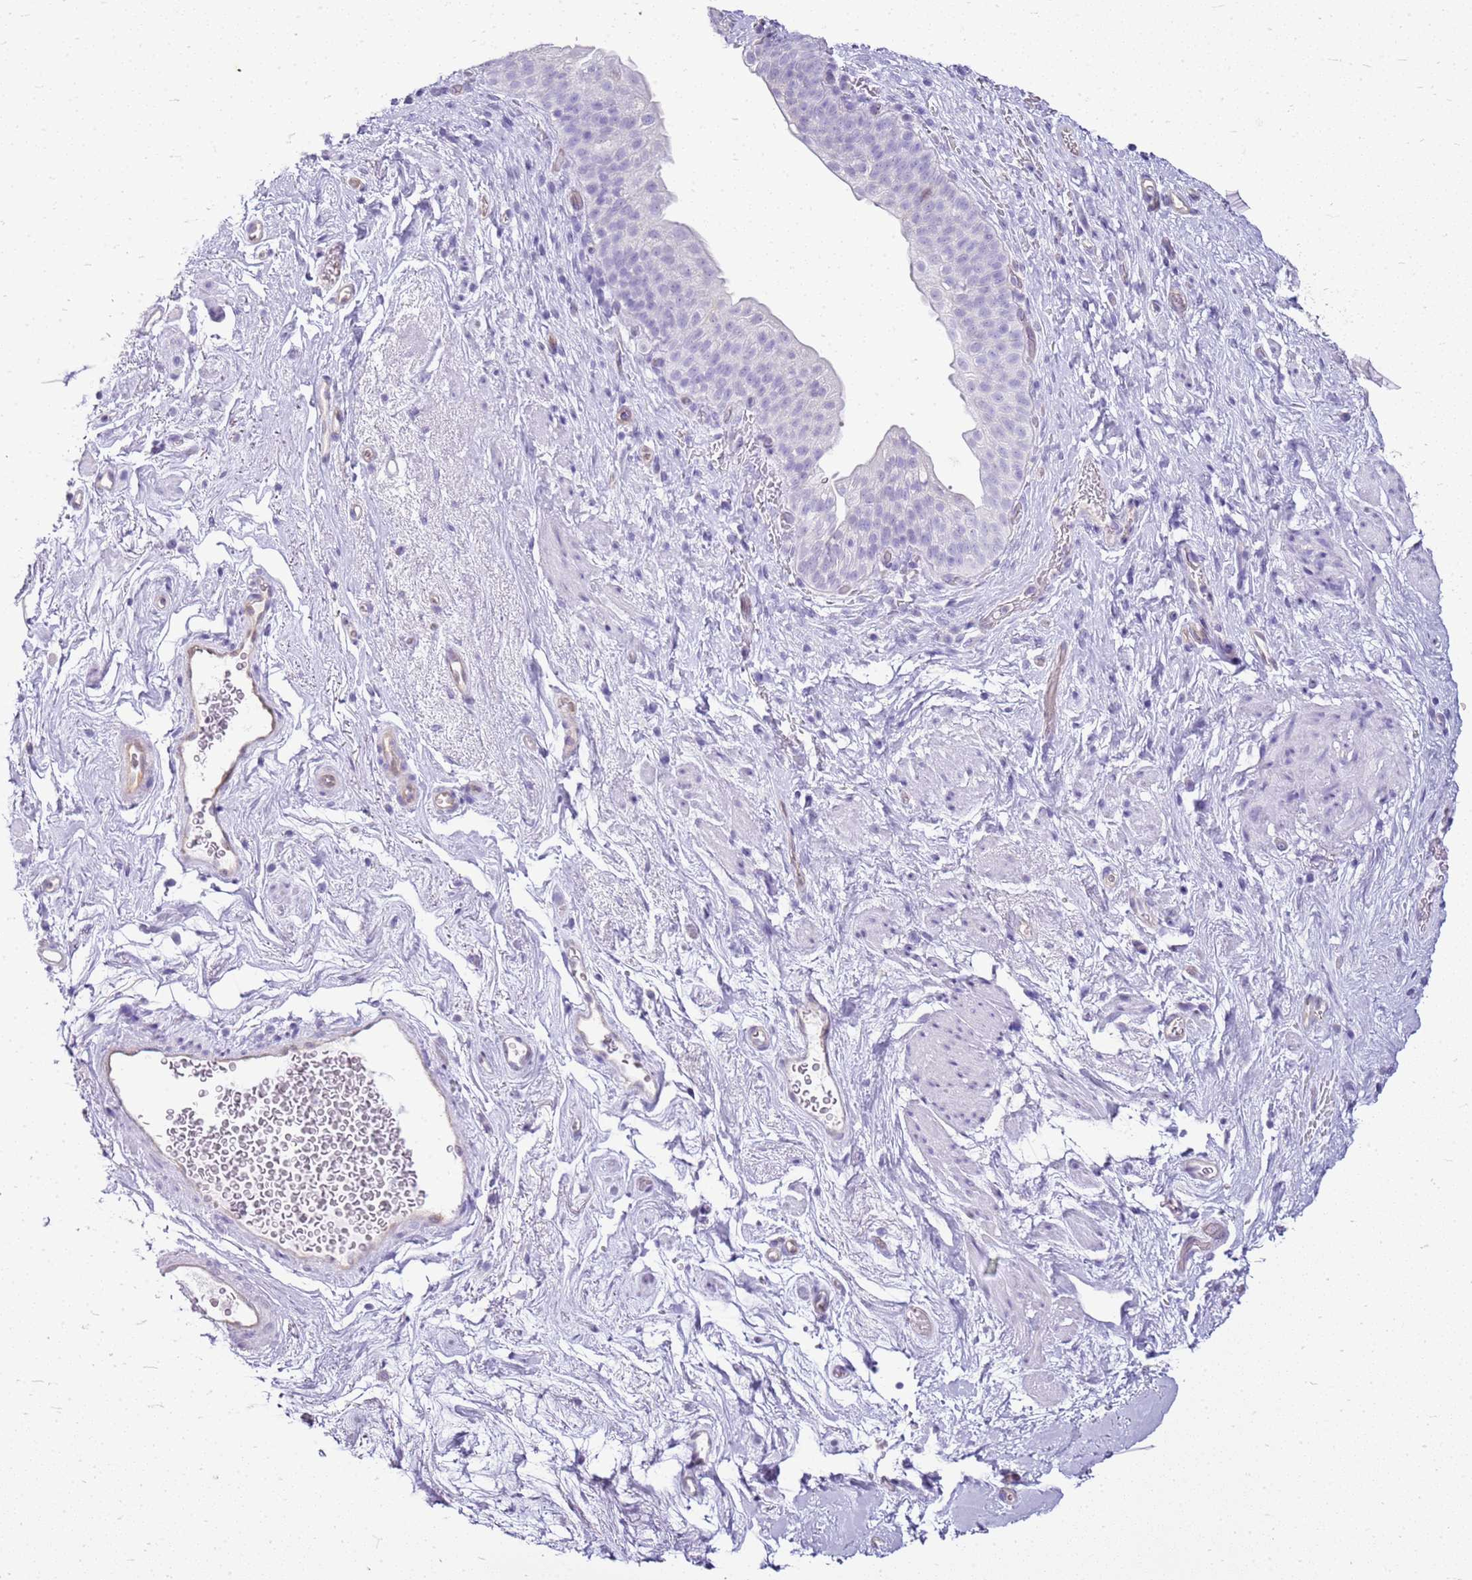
{"staining": {"intensity": "negative", "quantity": "none", "location": "none"}, "tissue": "smooth muscle", "cell_type": "Smooth muscle cells", "image_type": "normal", "snomed": [{"axis": "morphology", "description": "Normal tissue, NOS"}, {"axis": "topography", "description": "Smooth muscle"}, {"axis": "topography", "description": "Peripheral nerve tissue"}], "caption": "The micrograph displays no significant staining in smooth muscle cells of smooth muscle. (DAB immunohistochemistry (IHC), high magnification).", "gene": "SULT1E1", "patient": {"sex": "male", "age": 69}}